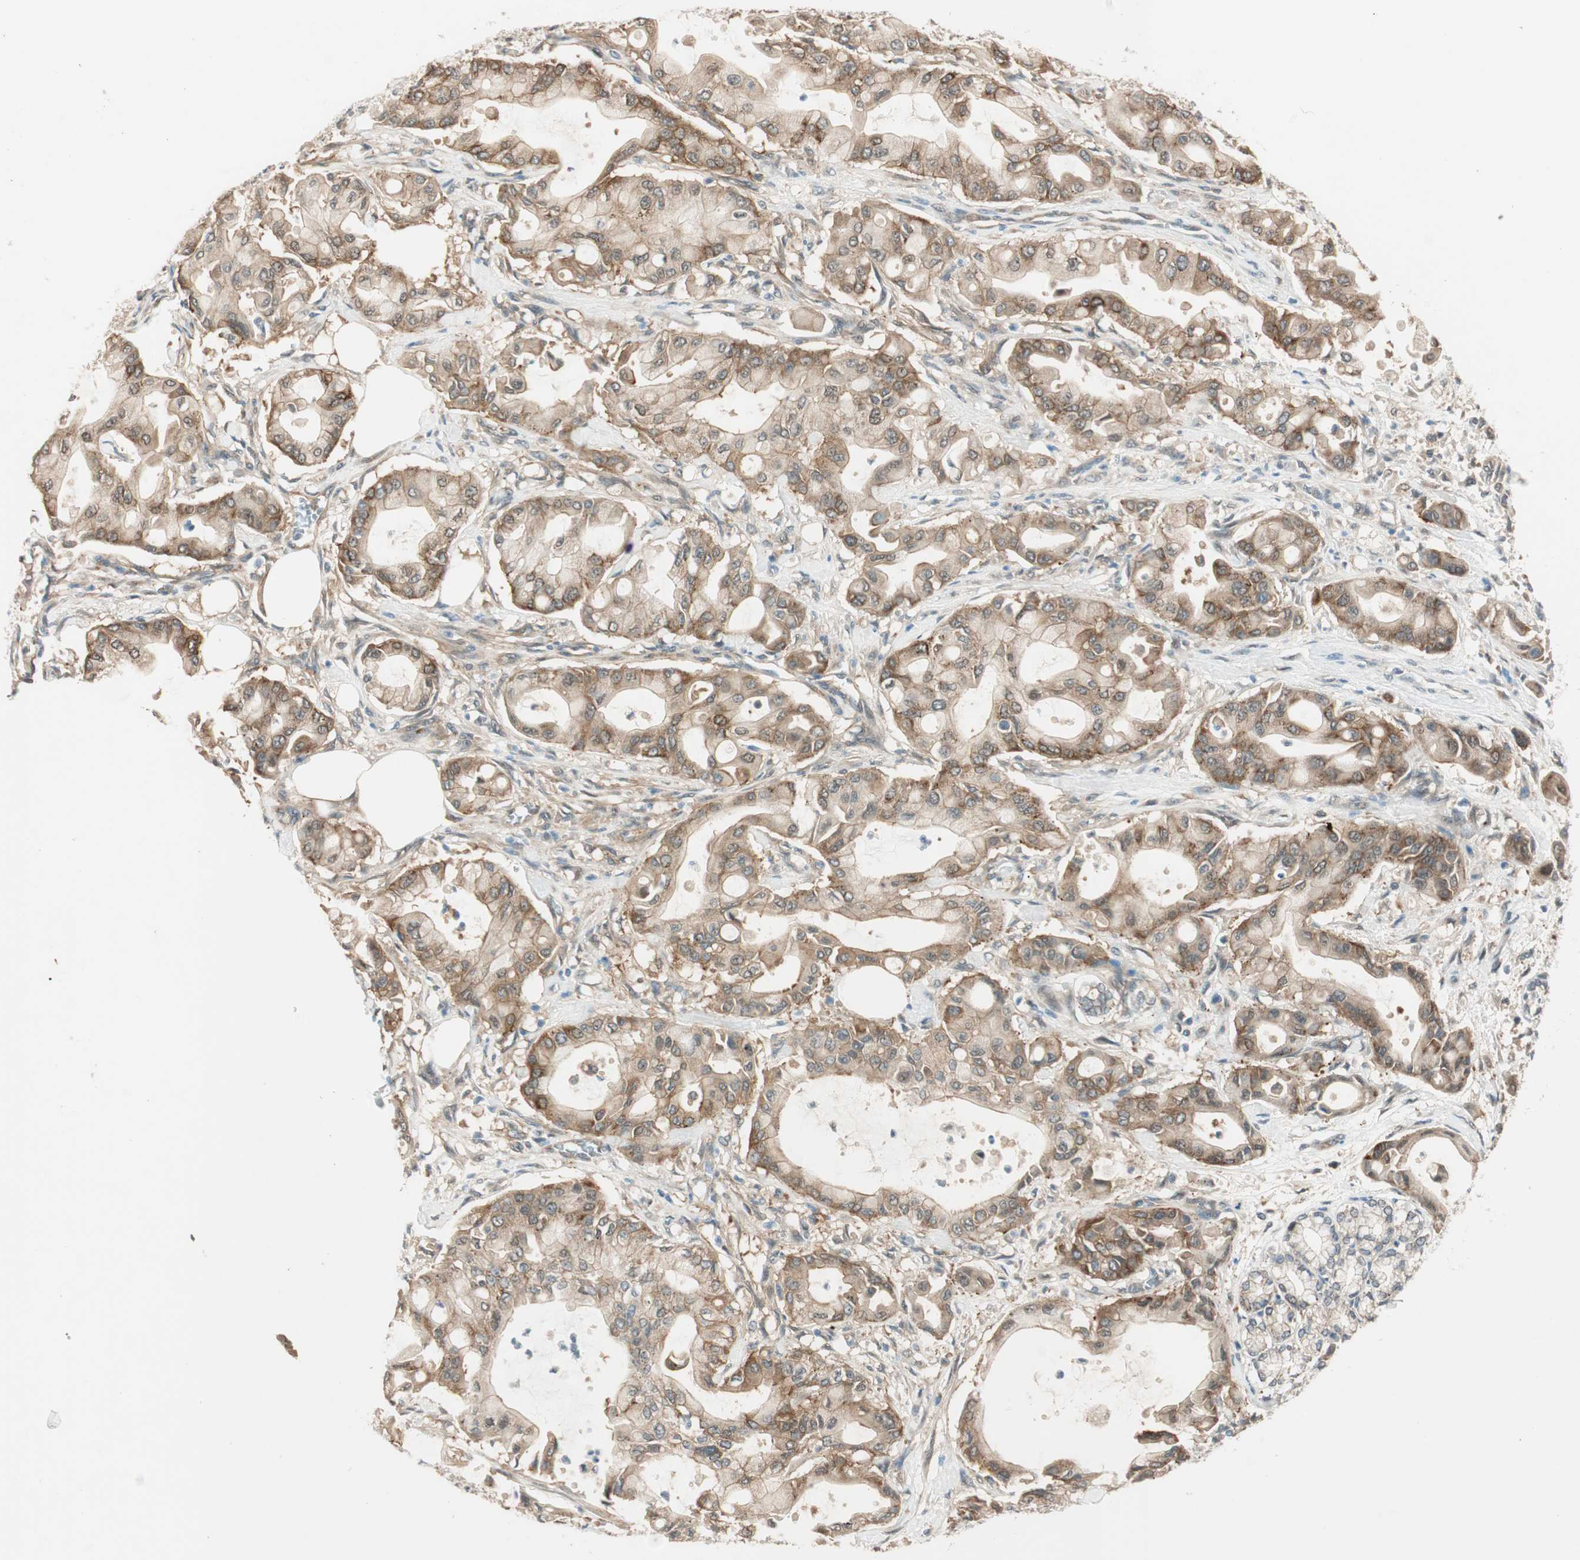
{"staining": {"intensity": "moderate", "quantity": ">75%", "location": "cytoplasmic/membranous"}, "tissue": "pancreatic cancer", "cell_type": "Tumor cells", "image_type": "cancer", "snomed": [{"axis": "morphology", "description": "Adenocarcinoma, NOS"}, {"axis": "morphology", "description": "Adenocarcinoma, metastatic, NOS"}, {"axis": "topography", "description": "Lymph node"}, {"axis": "topography", "description": "Pancreas"}, {"axis": "topography", "description": "Duodenum"}], "caption": "DAB (3,3'-diaminobenzidine) immunohistochemical staining of human pancreatic cancer (adenocarcinoma) displays moderate cytoplasmic/membranous protein positivity in approximately >75% of tumor cells. The staining was performed using DAB (3,3'-diaminobenzidine) to visualize the protein expression in brown, while the nuclei were stained in blue with hematoxylin (Magnification: 20x).", "gene": "PSMD8", "patient": {"sex": "female", "age": 64}}